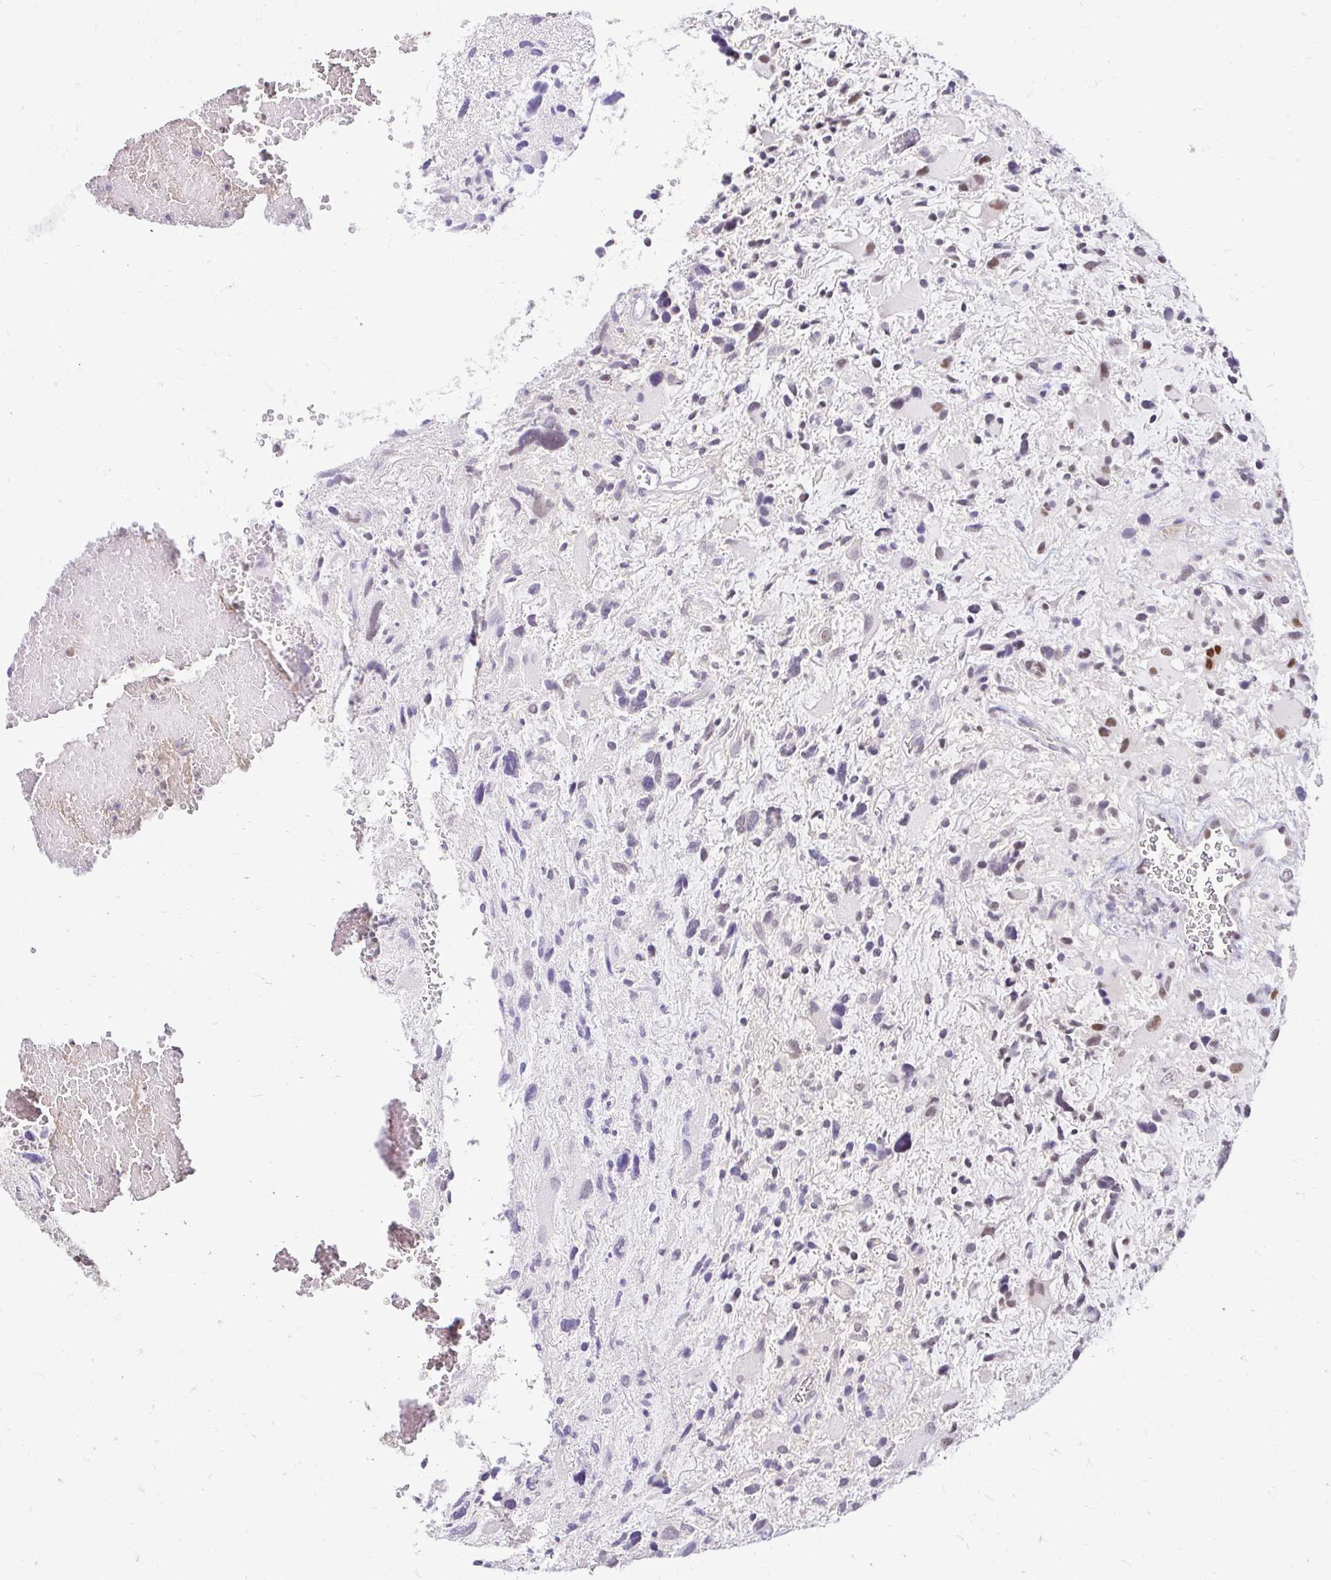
{"staining": {"intensity": "moderate", "quantity": "<25%", "location": "nuclear"}, "tissue": "glioma", "cell_type": "Tumor cells", "image_type": "cancer", "snomed": [{"axis": "morphology", "description": "Glioma, malignant, High grade"}, {"axis": "topography", "description": "Brain"}], "caption": "Immunohistochemistry (IHC) histopathology image of neoplastic tissue: human malignant high-grade glioma stained using immunohistochemistry reveals low levels of moderate protein expression localized specifically in the nuclear of tumor cells, appearing as a nuclear brown color.", "gene": "RIMS4", "patient": {"sex": "female", "age": 11}}